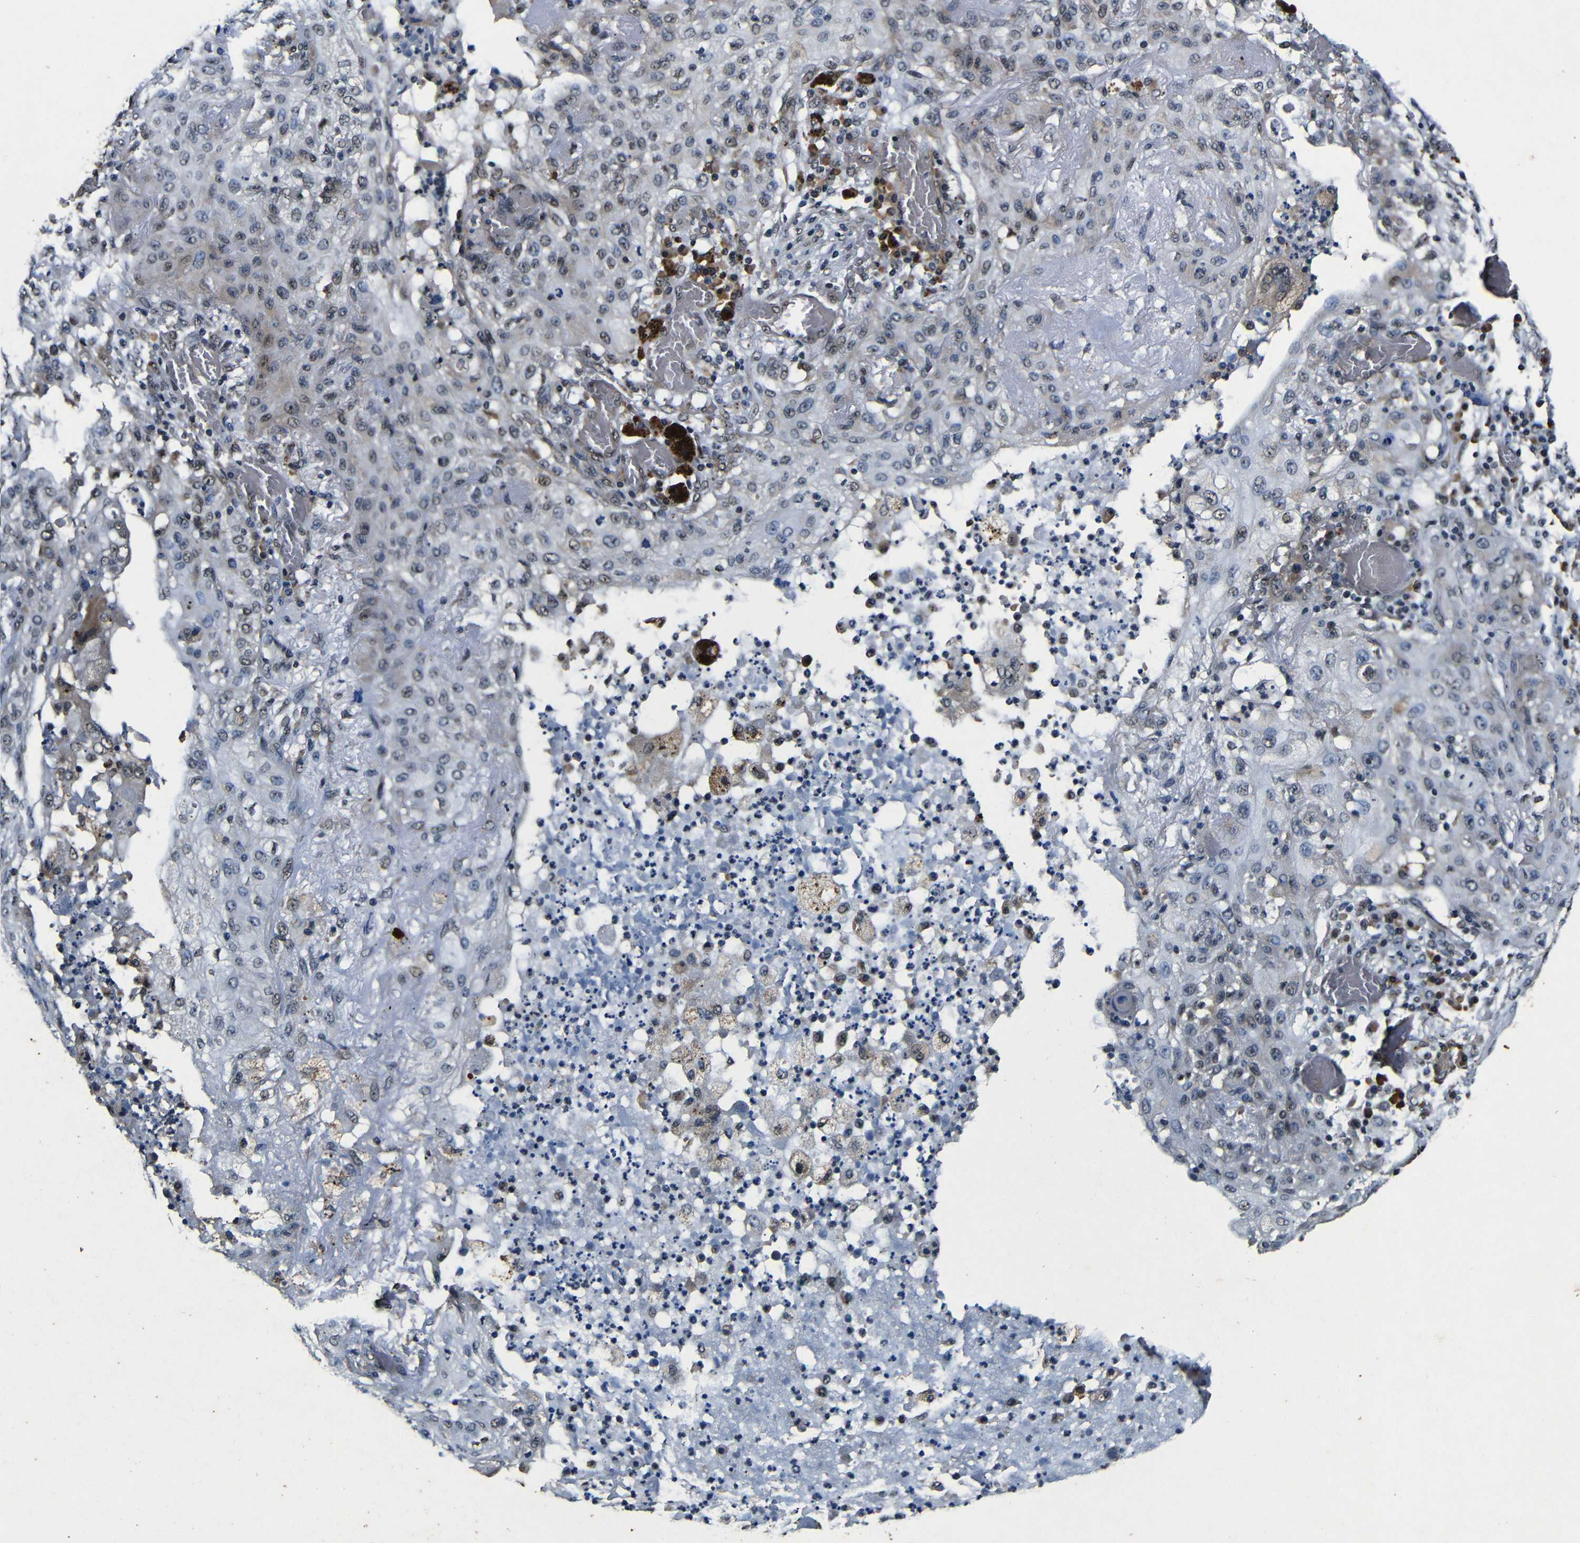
{"staining": {"intensity": "weak", "quantity": ">75%", "location": "cytoplasmic/membranous,nuclear"}, "tissue": "lung cancer", "cell_type": "Tumor cells", "image_type": "cancer", "snomed": [{"axis": "morphology", "description": "Squamous cell carcinoma, NOS"}, {"axis": "topography", "description": "Lung"}], "caption": "Protein expression analysis of squamous cell carcinoma (lung) demonstrates weak cytoplasmic/membranous and nuclear positivity in approximately >75% of tumor cells. (Stains: DAB (3,3'-diaminobenzidine) in brown, nuclei in blue, Microscopy: brightfield microscopy at high magnification).", "gene": "FOXD4", "patient": {"sex": "female", "age": 47}}